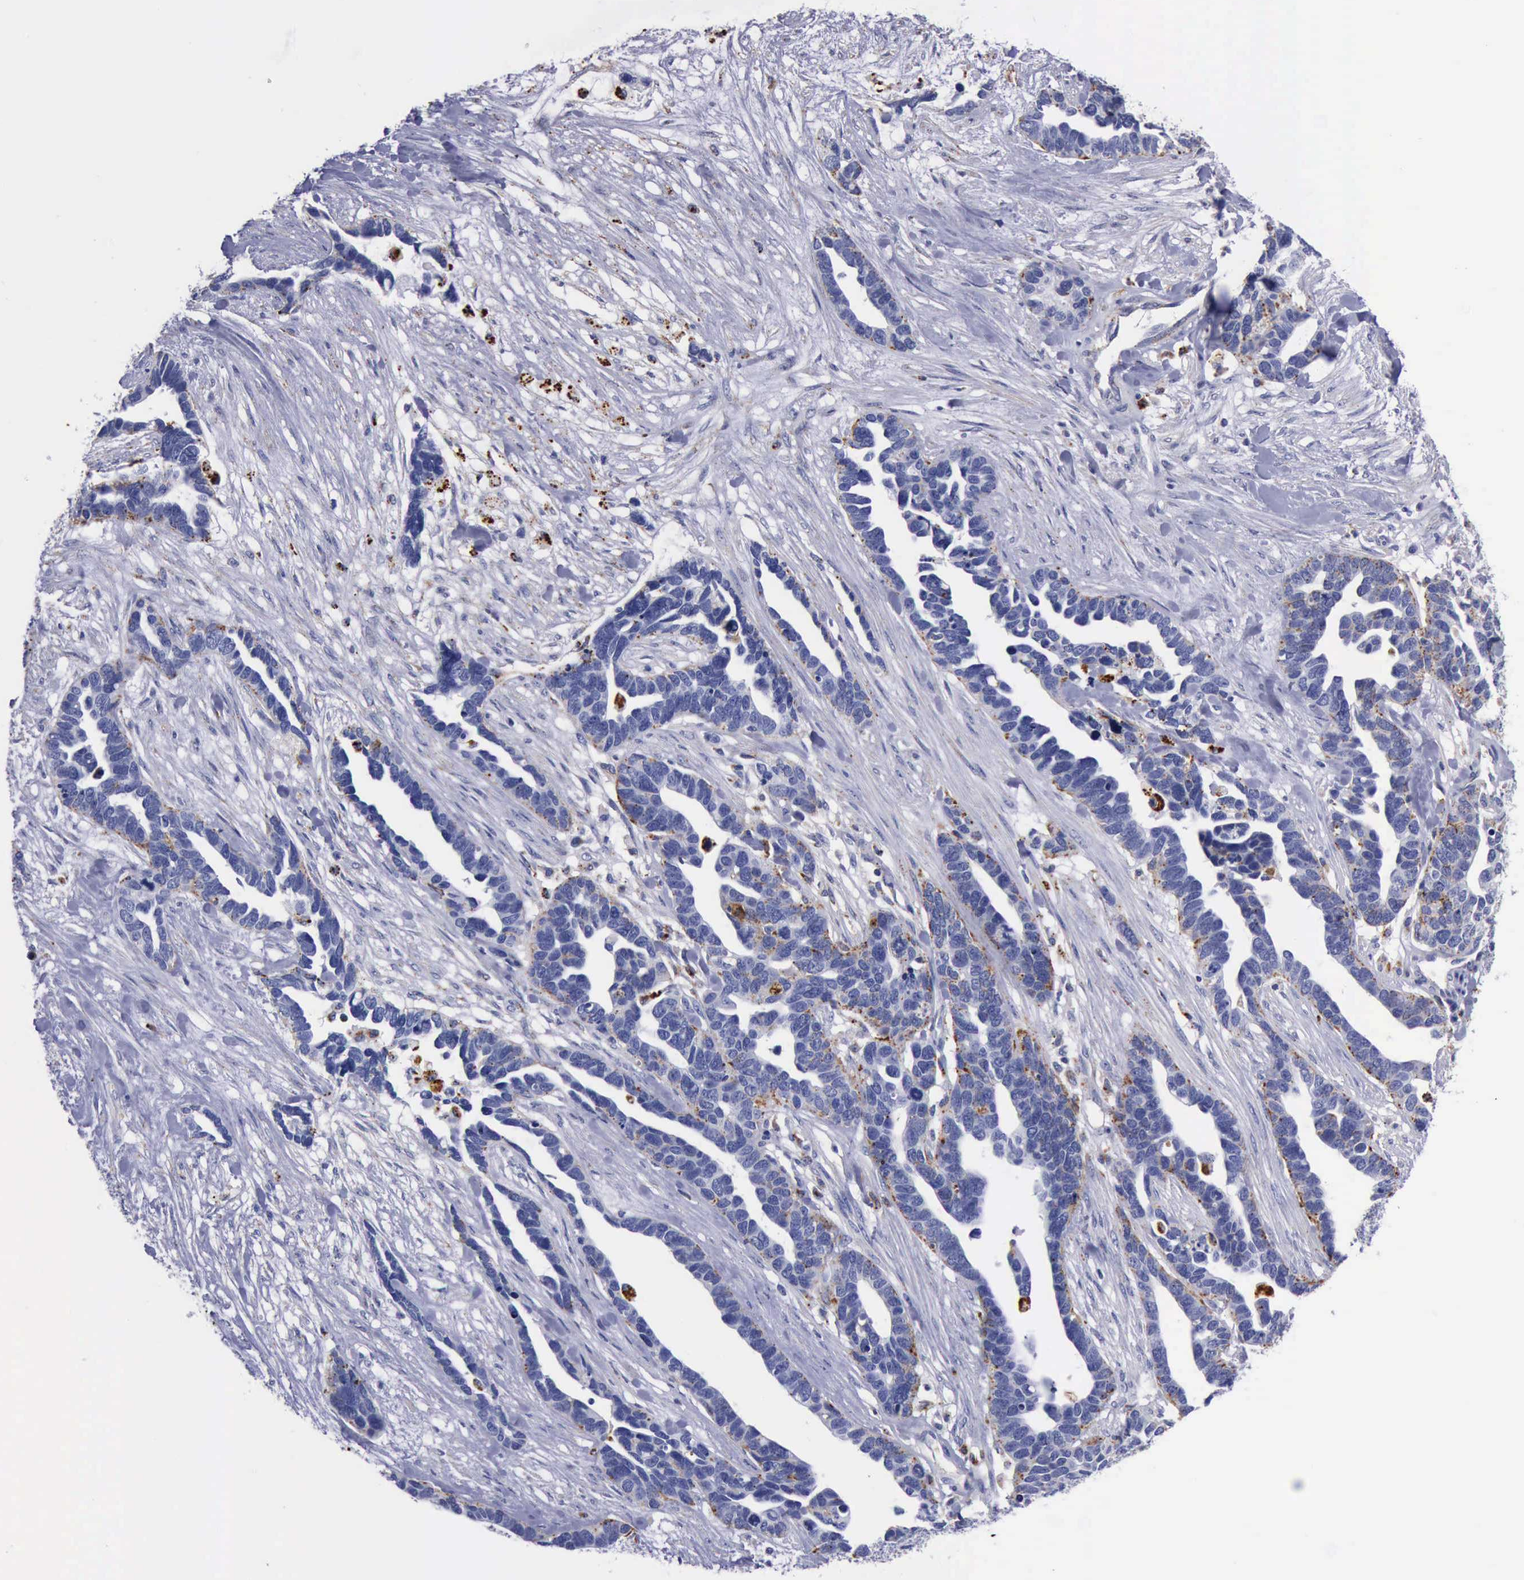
{"staining": {"intensity": "moderate", "quantity": "<25%", "location": "cytoplasmic/membranous"}, "tissue": "ovarian cancer", "cell_type": "Tumor cells", "image_type": "cancer", "snomed": [{"axis": "morphology", "description": "Cystadenocarcinoma, serous, NOS"}, {"axis": "topography", "description": "Ovary"}], "caption": "Immunohistochemistry (IHC) photomicrograph of neoplastic tissue: ovarian cancer (serous cystadenocarcinoma) stained using immunohistochemistry (IHC) displays low levels of moderate protein expression localized specifically in the cytoplasmic/membranous of tumor cells, appearing as a cytoplasmic/membranous brown color.", "gene": "CTSD", "patient": {"sex": "female", "age": 54}}